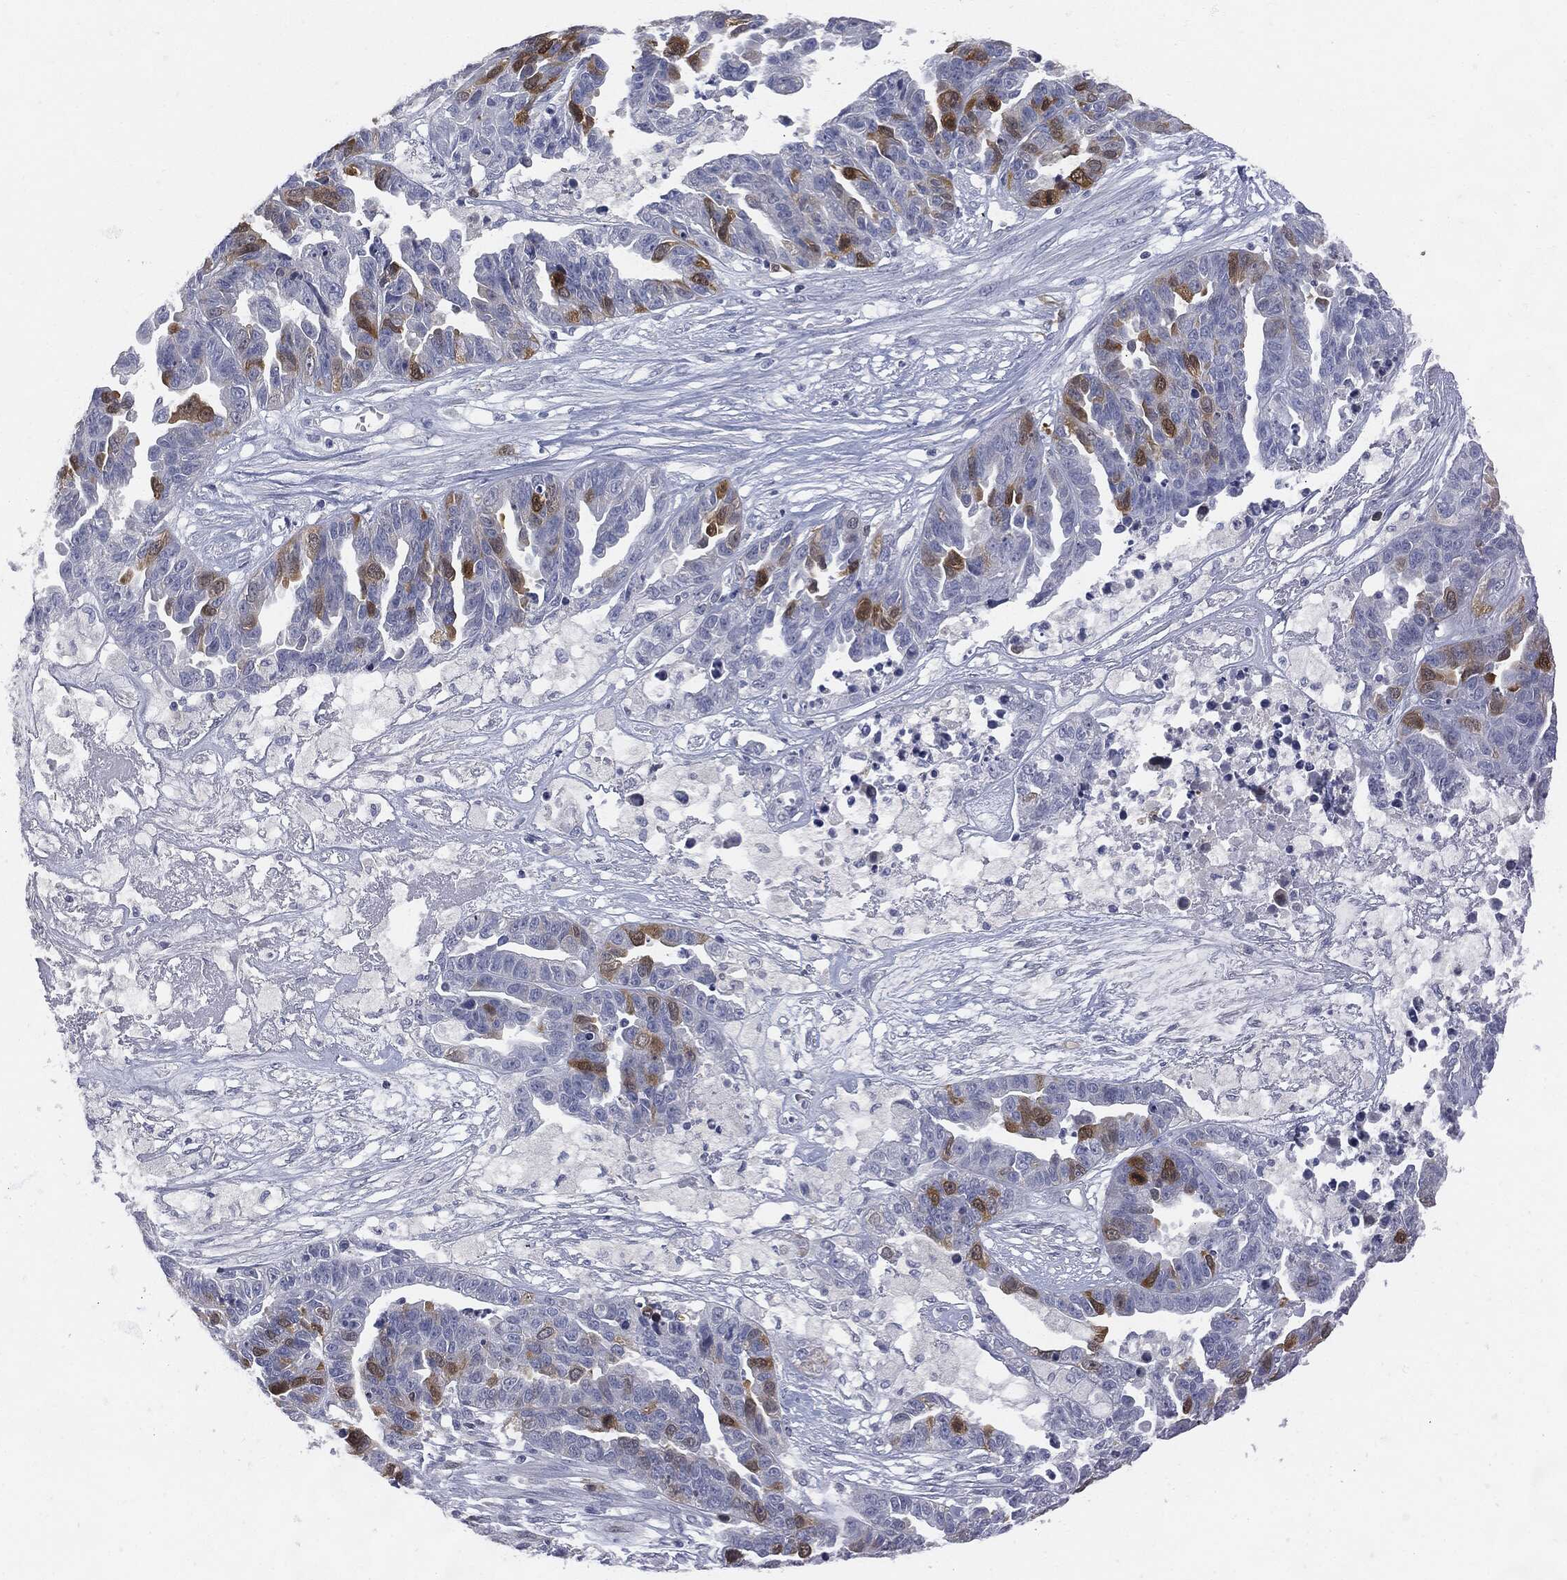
{"staining": {"intensity": "strong", "quantity": "<25%", "location": "cytoplasmic/membranous"}, "tissue": "ovarian cancer", "cell_type": "Tumor cells", "image_type": "cancer", "snomed": [{"axis": "morphology", "description": "Cystadenocarcinoma, serous, NOS"}, {"axis": "topography", "description": "Ovary"}], "caption": "This is a histology image of IHC staining of ovarian cancer, which shows strong staining in the cytoplasmic/membranous of tumor cells.", "gene": "UBE2C", "patient": {"sex": "female", "age": 87}}